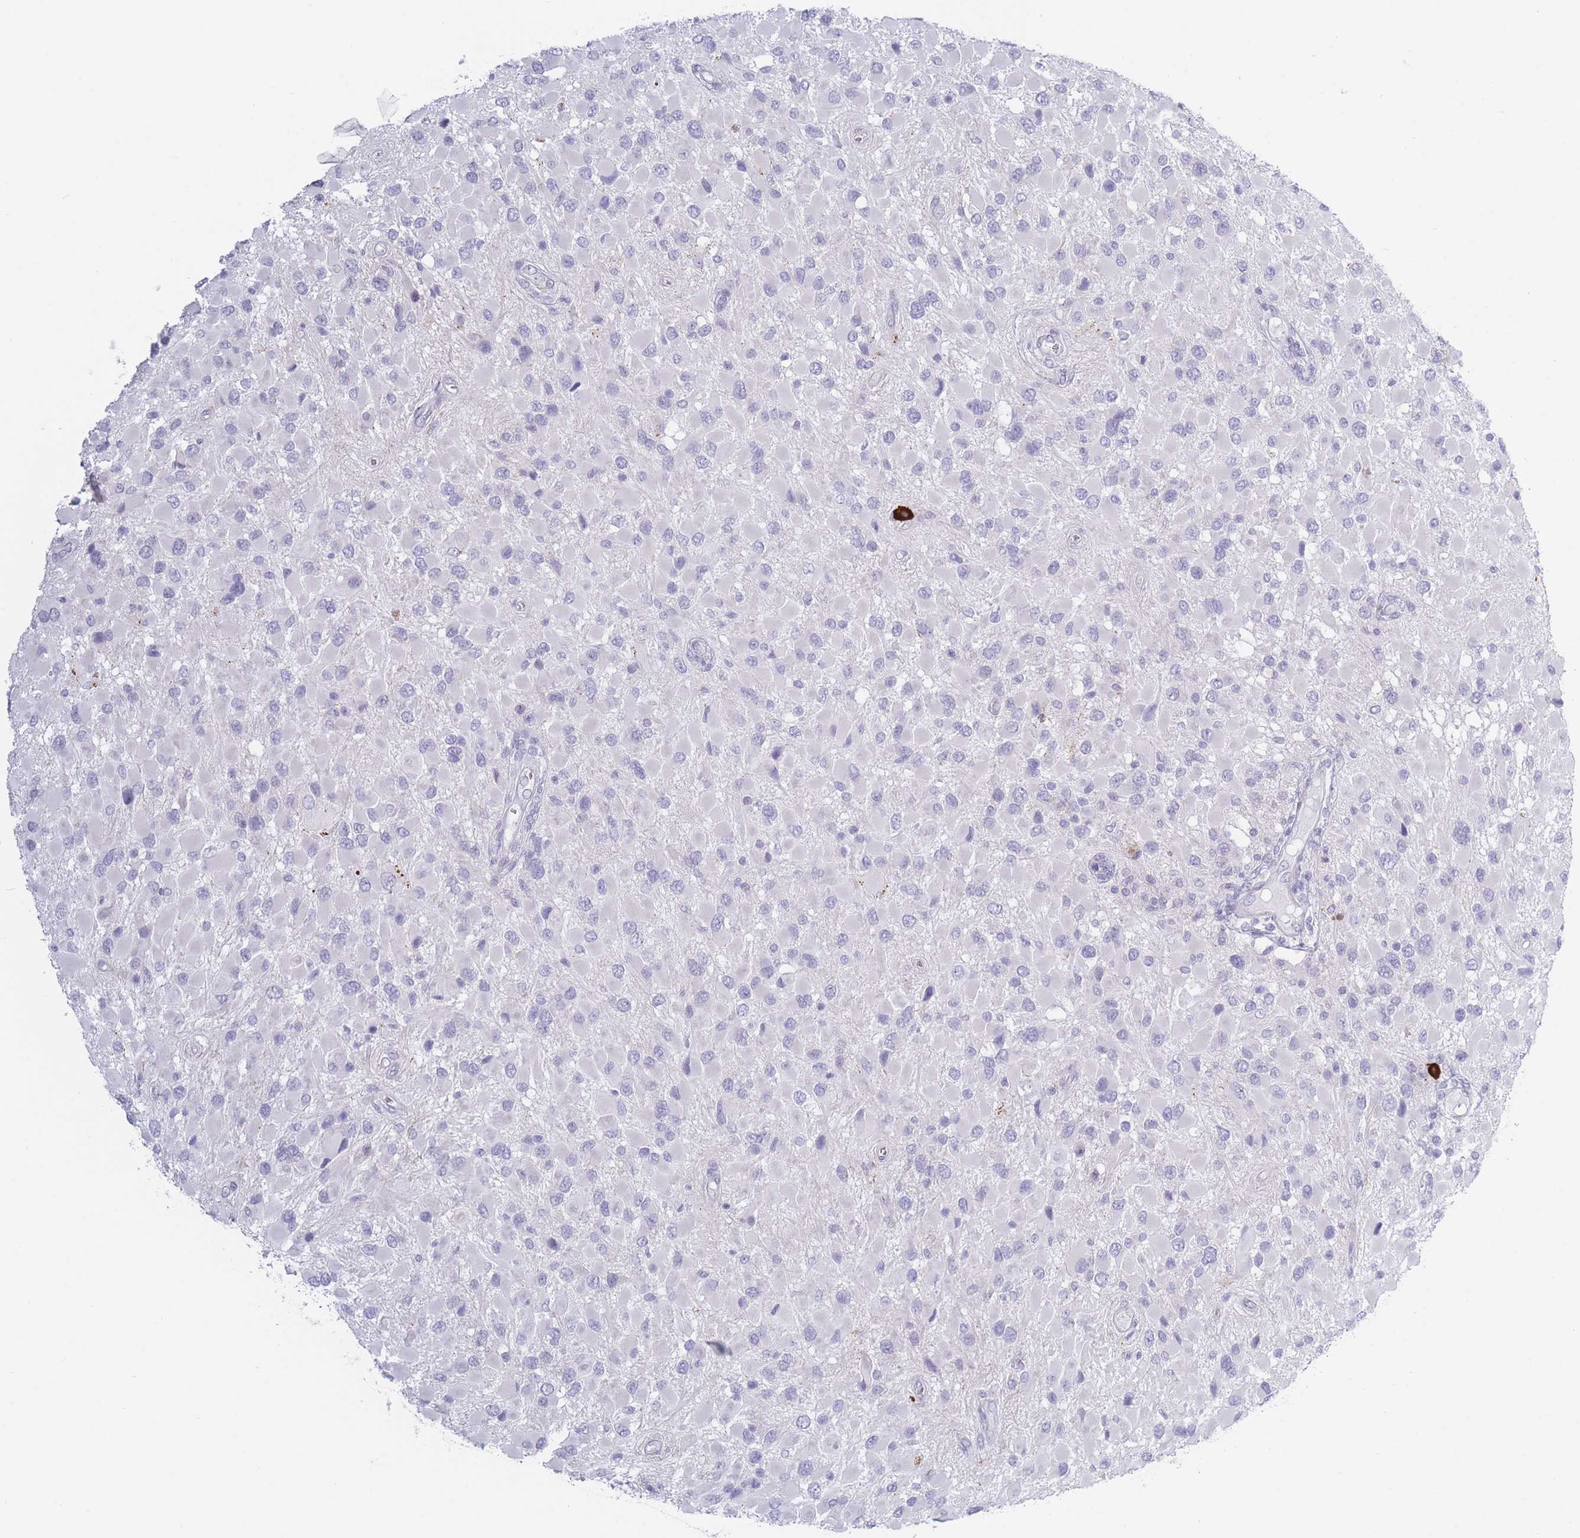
{"staining": {"intensity": "negative", "quantity": "none", "location": "none"}, "tissue": "glioma", "cell_type": "Tumor cells", "image_type": "cancer", "snomed": [{"axis": "morphology", "description": "Glioma, malignant, High grade"}, {"axis": "topography", "description": "Brain"}], "caption": "This micrograph is of malignant glioma (high-grade) stained with immunohistochemistry to label a protein in brown with the nuclei are counter-stained blue. There is no positivity in tumor cells. (Stains: DAB immunohistochemistry with hematoxylin counter stain, Microscopy: brightfield microscopy at high magnification).", "gene": "PLEKHG2", "patient": {"sex": "male", "age": 53}}